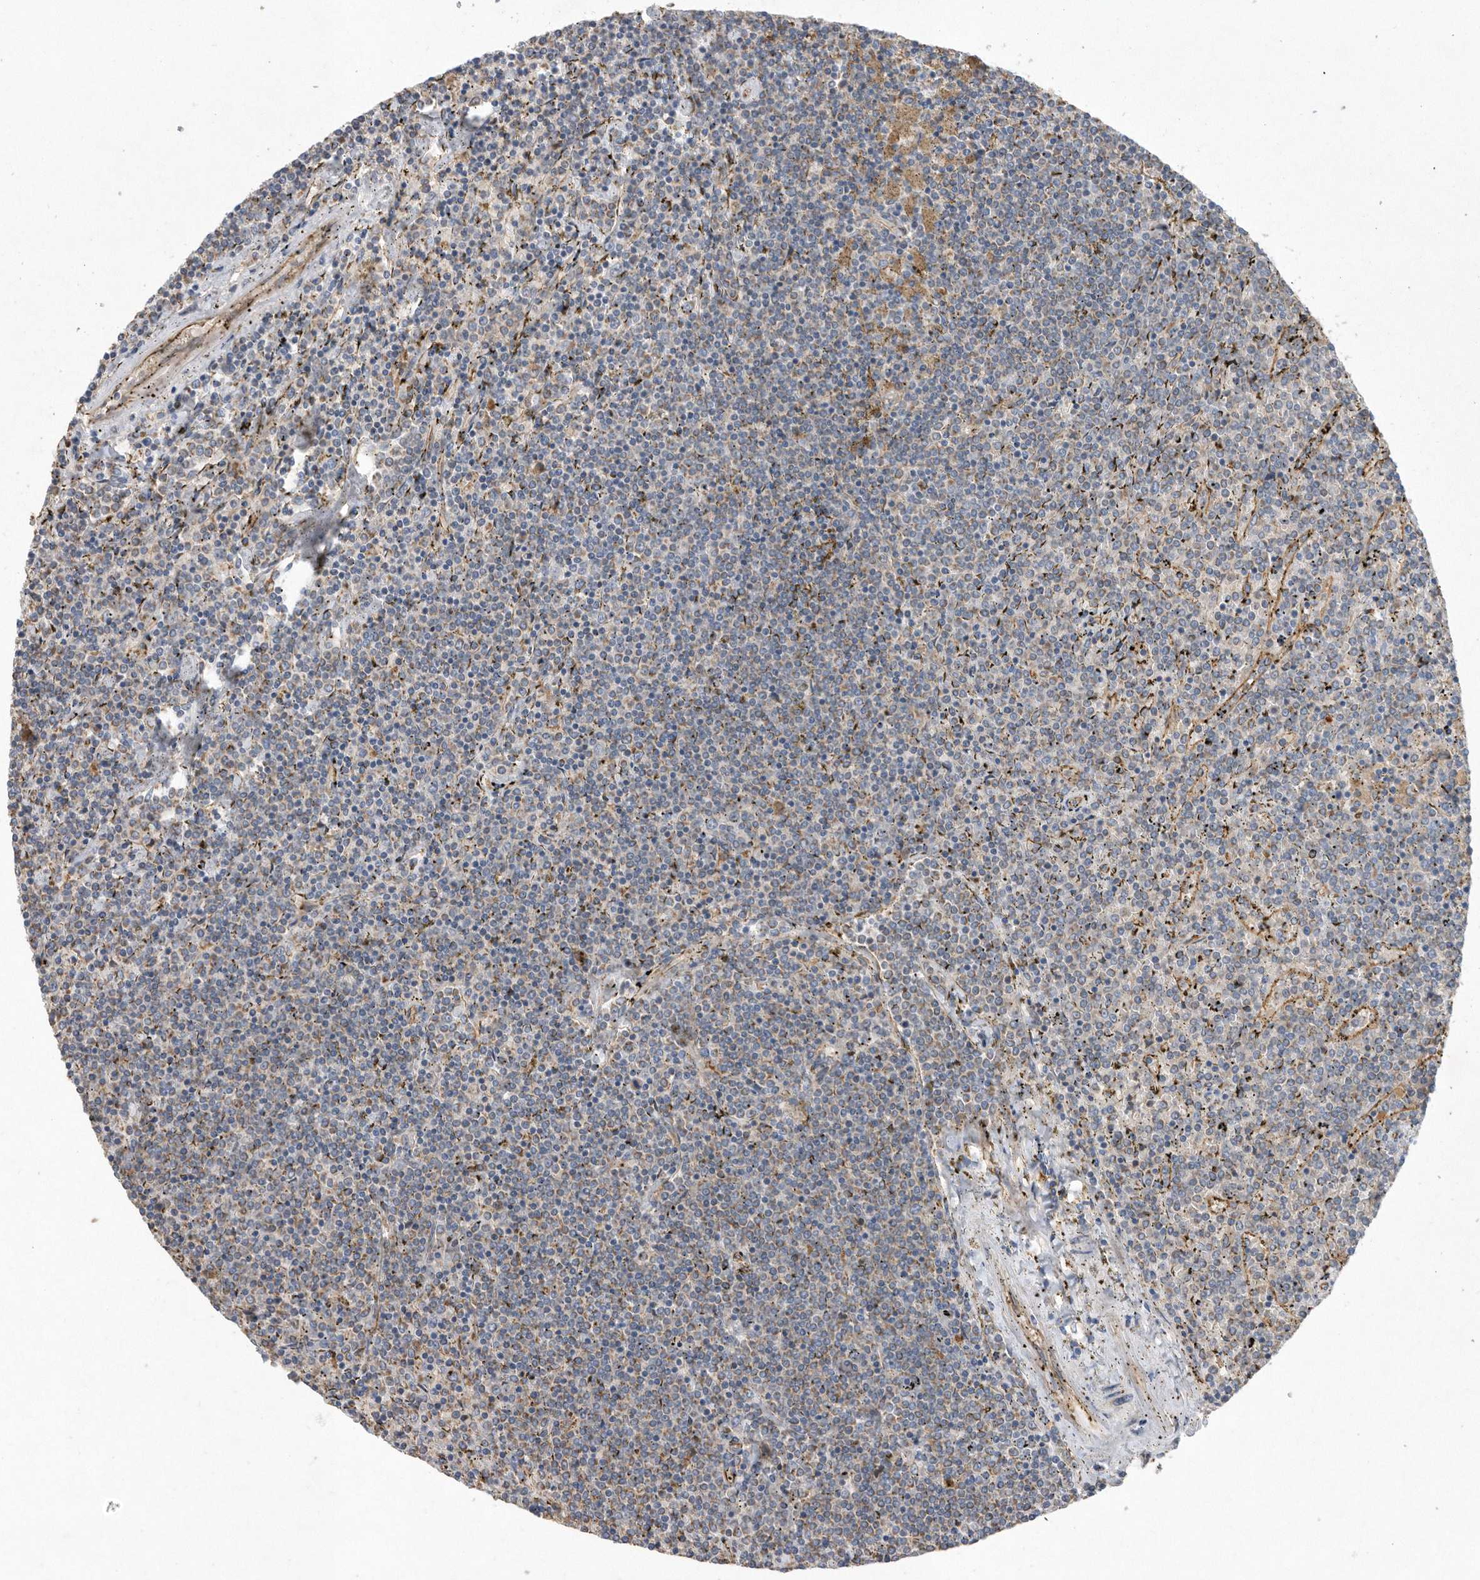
{"staining": {"intensity": "weak", "quantity": "25%-75%", "location": "cytoplasmic/membranous"}, "tissue": "lymphoma", "cell_type": "Tumor cells", "image_type": "cancer", "snomed": [{"axis": "morphology", "description": "Malignant lymphoma, non-Hodgkin's type, Low grade"}, {"axis": "topography", "description": "Spleen"}], "caption": "Immunohistochemistry (DAB) staining of human lymphoma reveals weak cytoplasmic/membranous protein staining in about 25%-75% of tumor cells. (DAB = brown stain, brightfield microscopy at high magnification).", "gene": "PON2", "patient": {"sex": "female", "age": 19}}